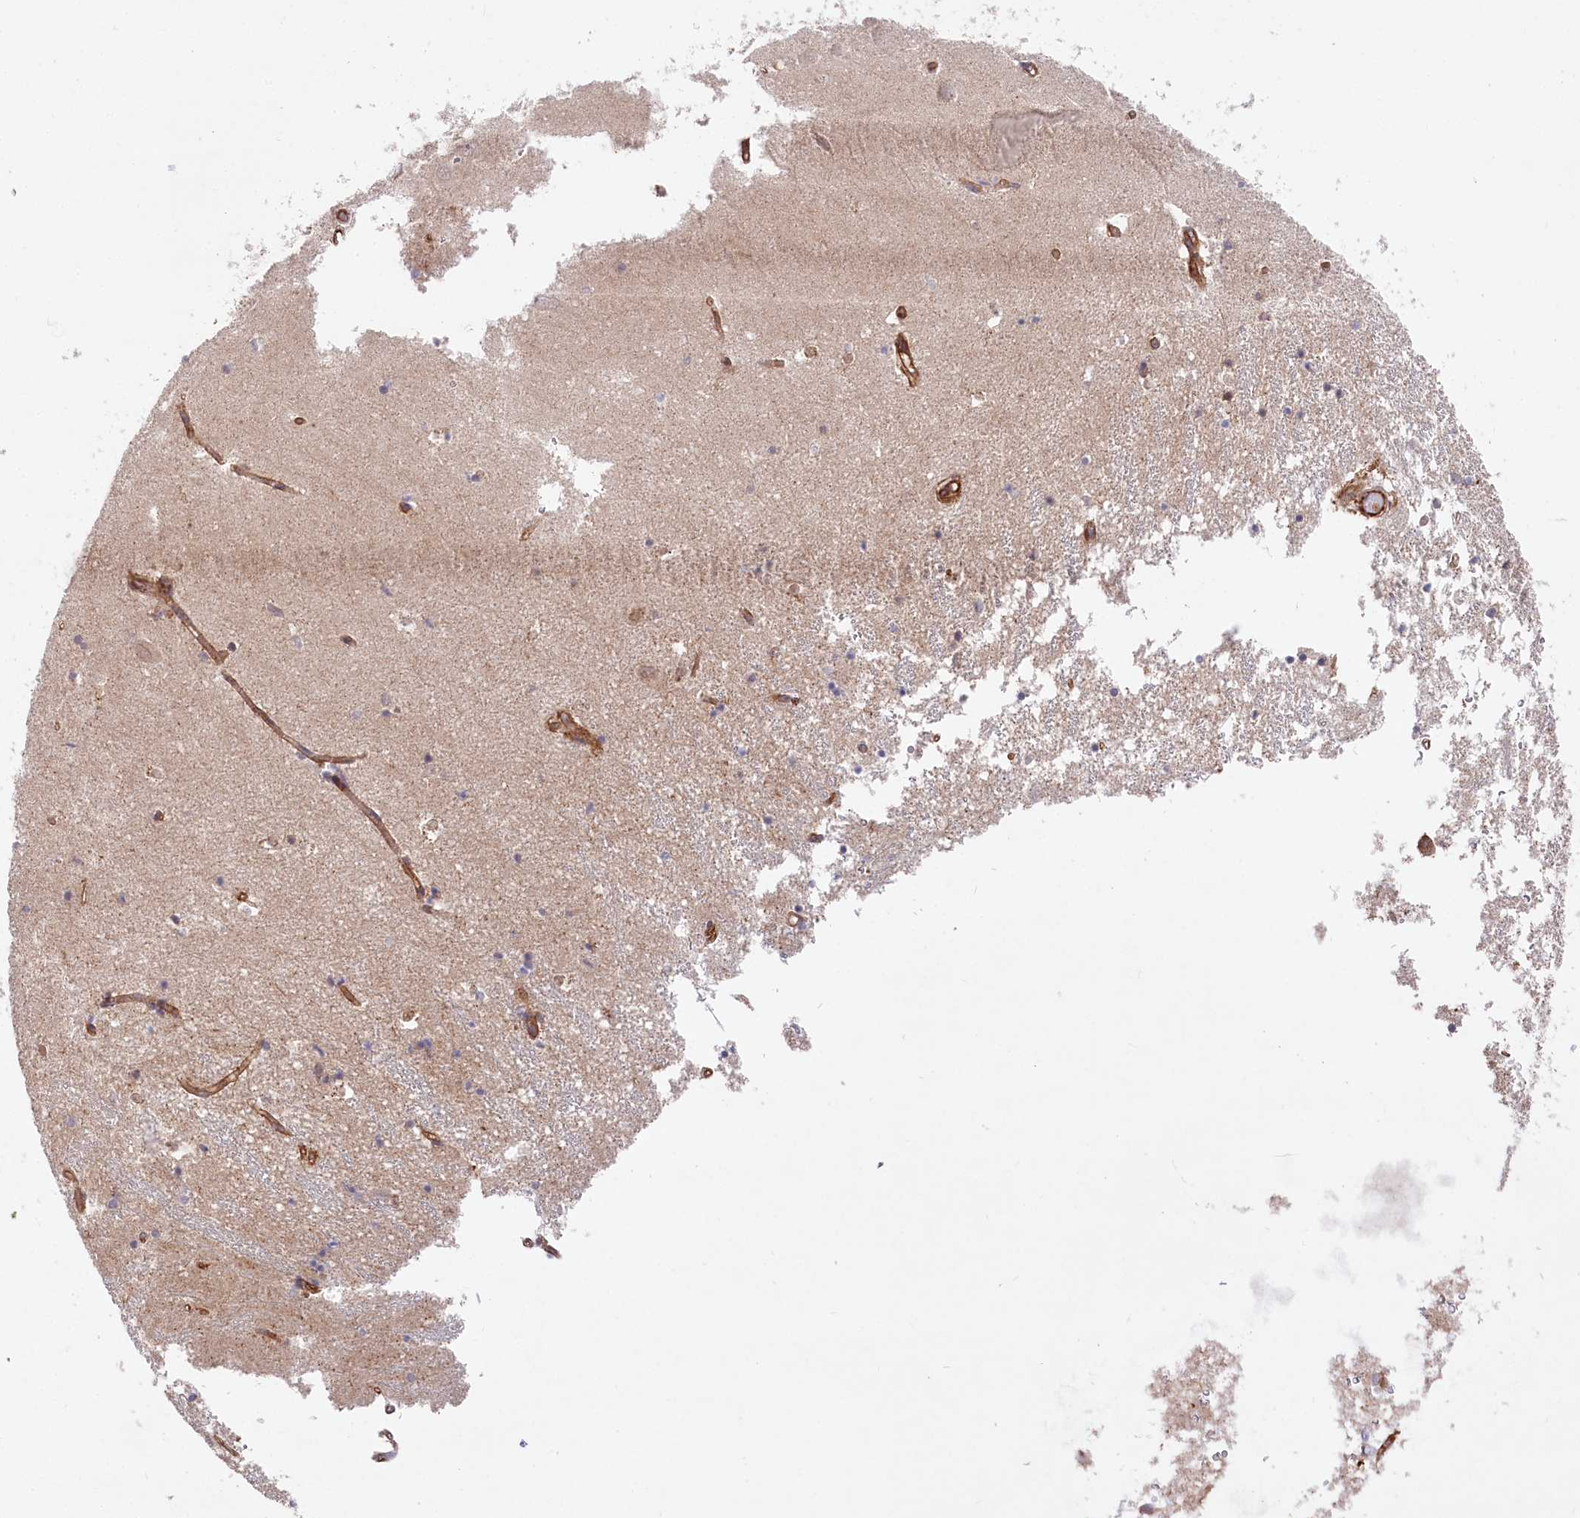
{"staining": {"intensity": "moderate", "quantity": "<25%", "location": "cytoplasmic/membranous"}, "tissue": "hippocampus", "cell_type": "Glial cells", "image_type": "normal", "snomed": [{"axis": "morphology", "description": "Normal tissue, NOS"}, {"axis": "topography", "description": "Hippocampus"}], "caption": "Moderate cytoplasmic/membranous staining for a protein is seen in approximately <25% of glial cells of benign hippocampus using immunohistochemistry.", "gene": "MTPAP", "patient": {"sex": "male", "age": 70}}